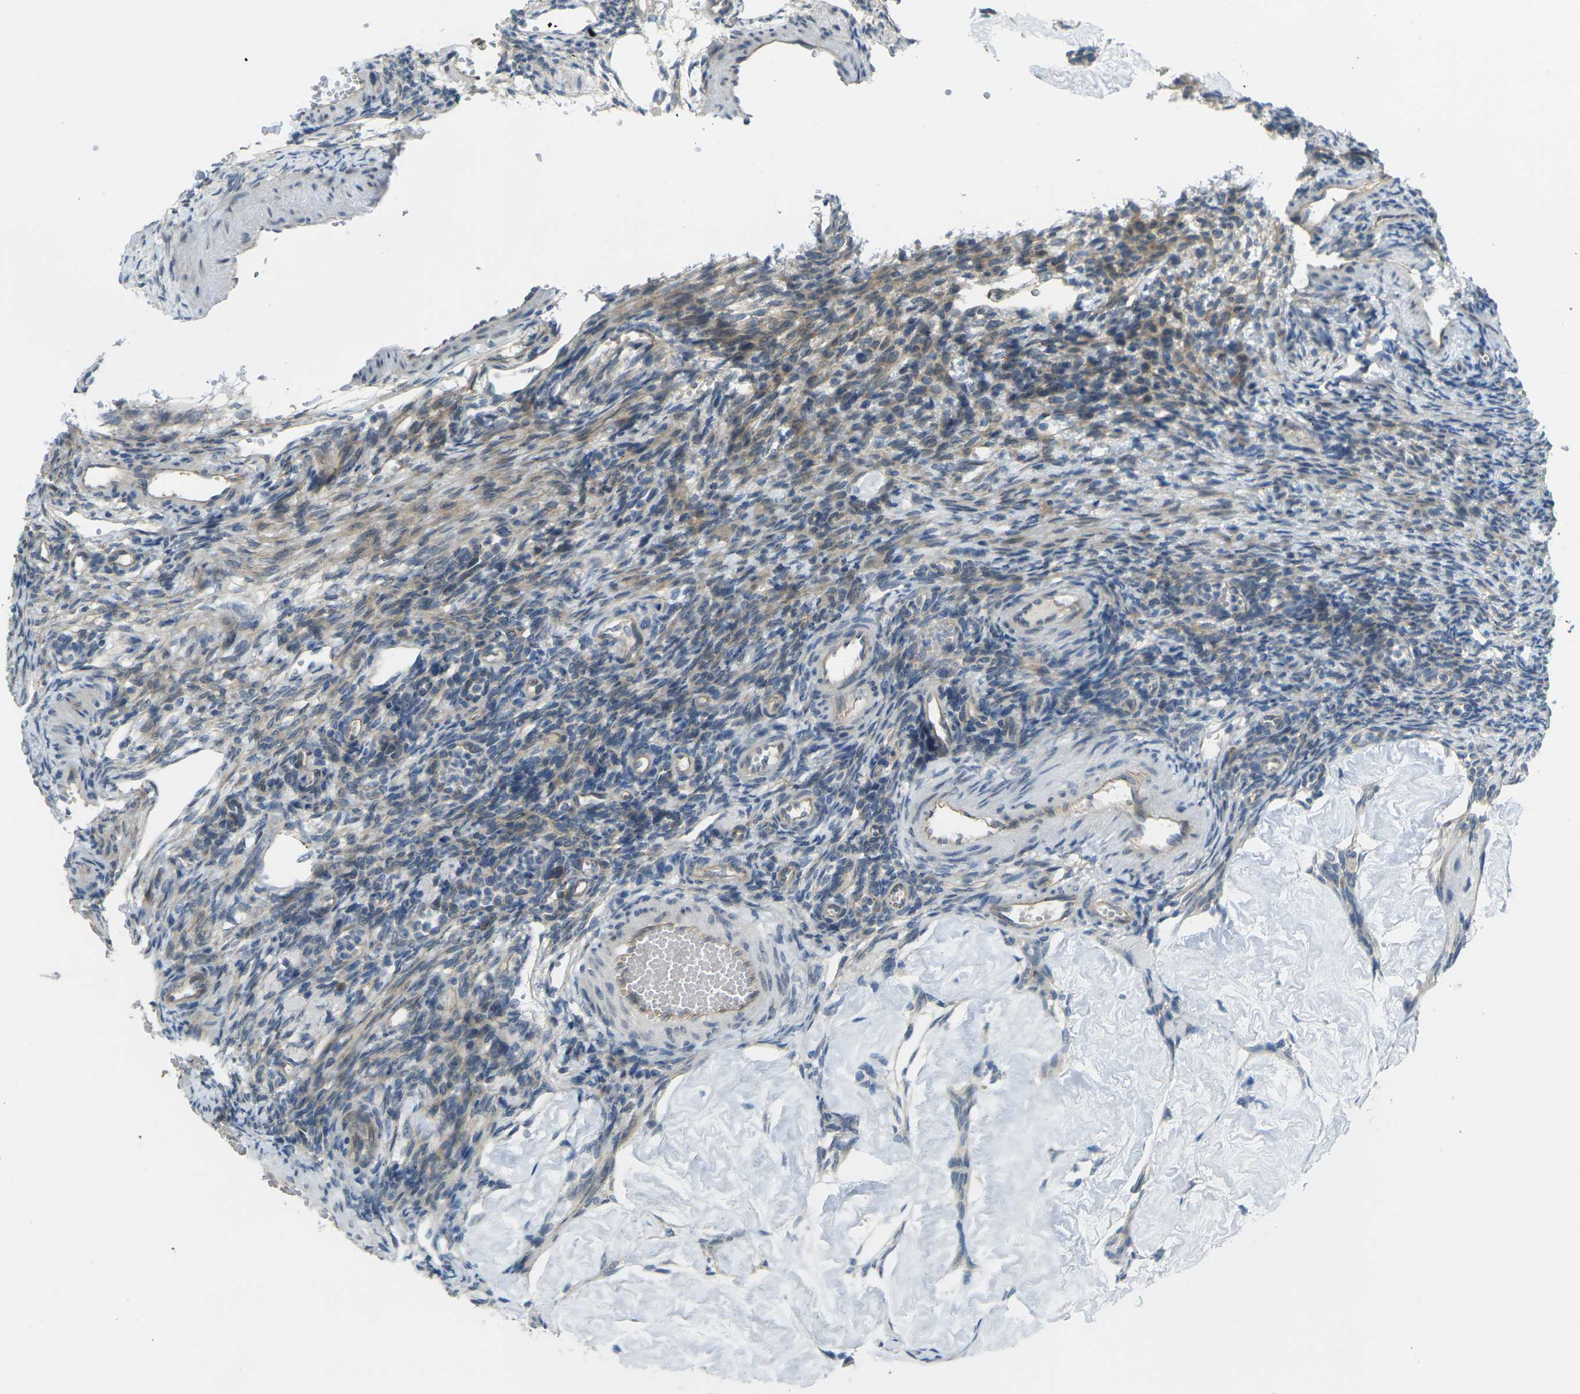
{"staining": {"intensity": "weak", "quantity": "25%-75%", "location": "cytoplasmic/membranous"}, "tissue": "ovary", "cell_type": "Ovarian stroma cells", "image_type": "normal", "snomed": [{"axis": "morphology", "description": "Normal tissue, NOS"}, {"axis": "topography", "description": "Ovary"}], "caption": "The immunohistochemical stain highlights weak cytoplasmic/membranous expression in ovarian stroma cells of benign ovary.", "gene": "RHBDD1", "patient": {"sex": "female", "age": 33}}